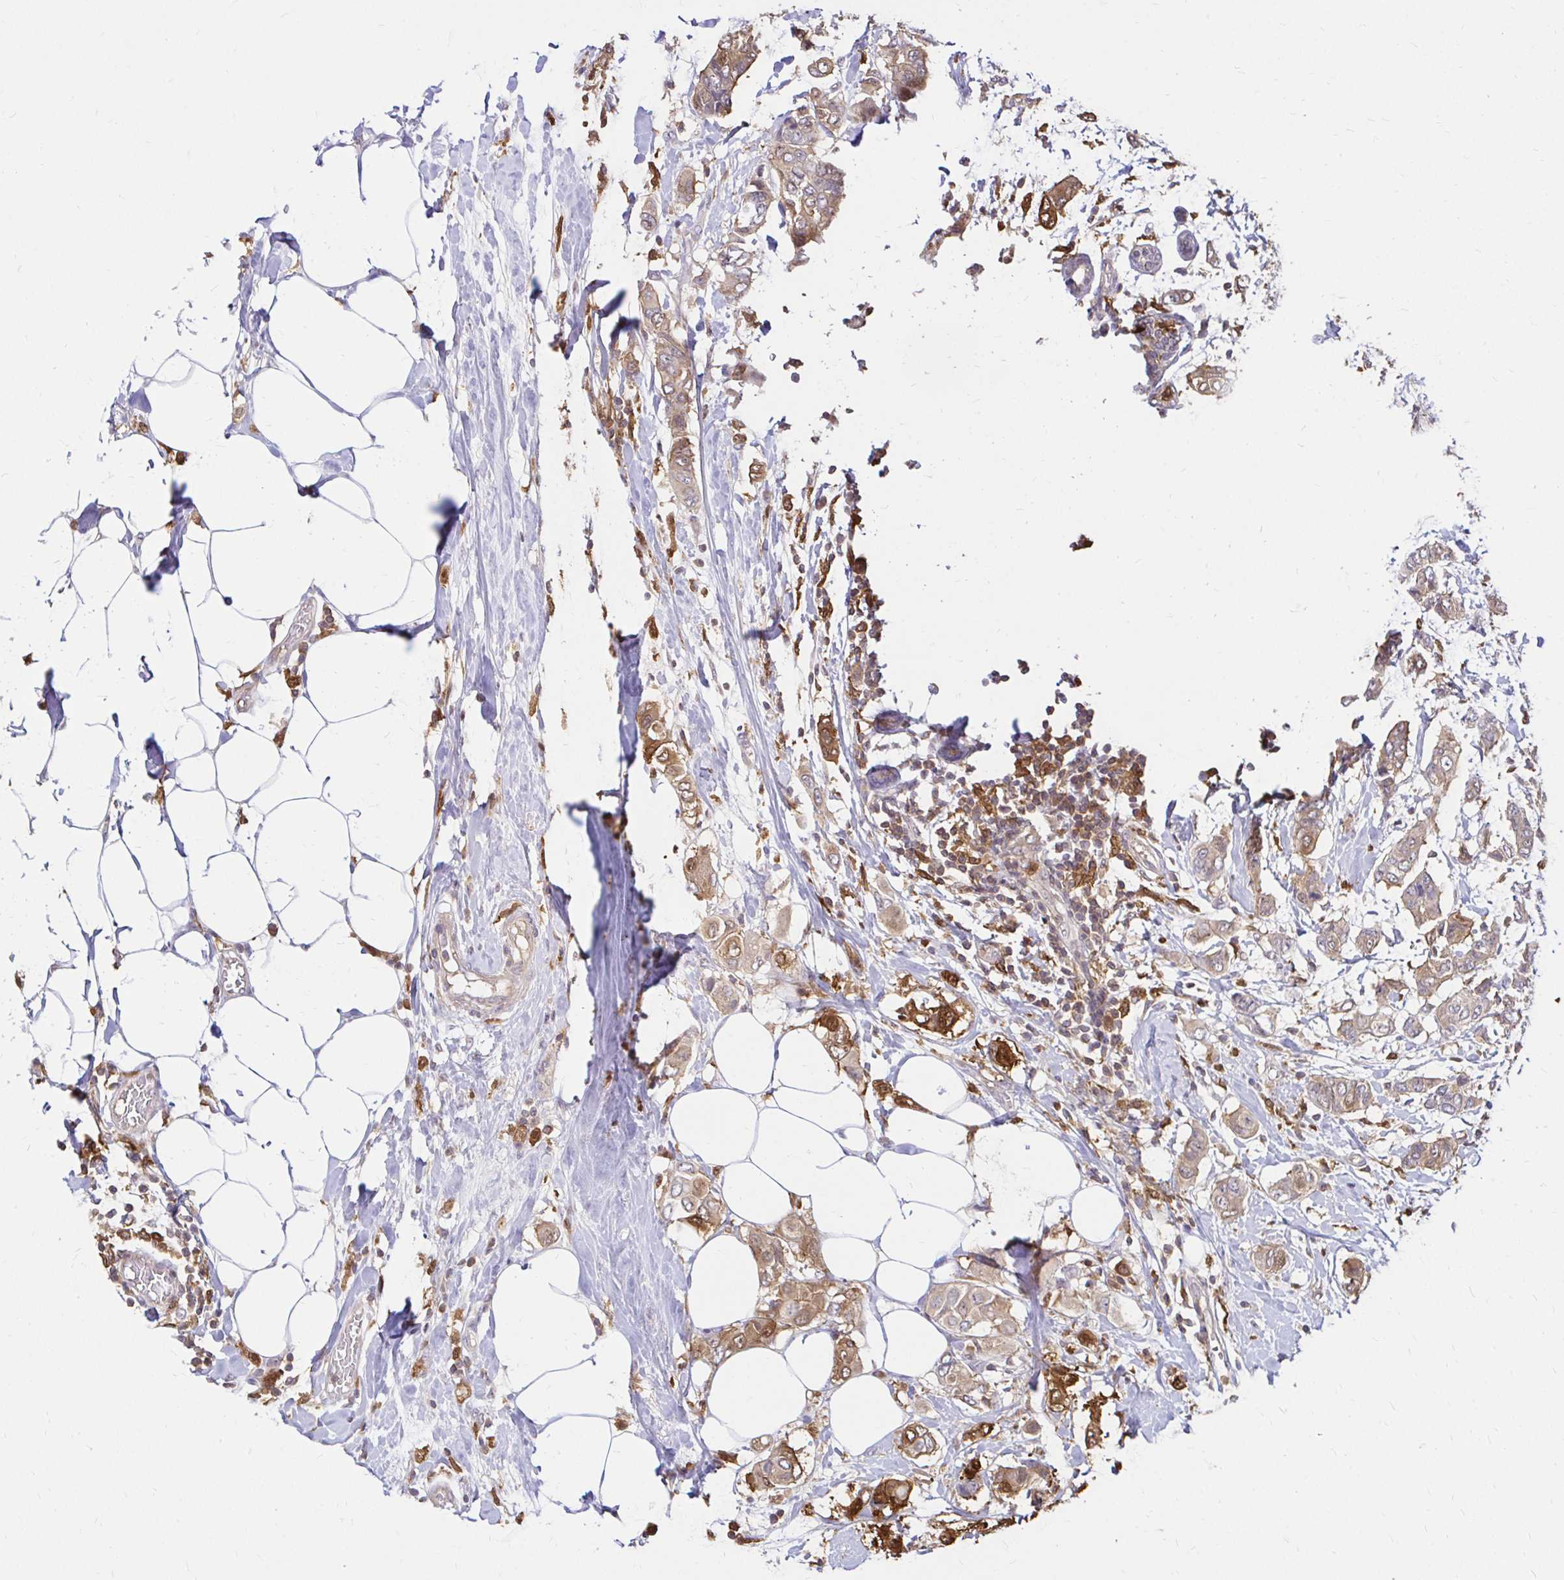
{"staining": {"intensity": "weak", "quantity": ">75%", "location": "cytoplasmic/membranous"}, "tissue": "breast cancer", "cell_type": "Tumor cells", "image_type": "cancer", "snomed": [{"axis": "morphology", "description": "Lobular carcinoma"}, {"axis": "topography", "description": "Breast"}], "caption": "An immunohistochemistry micrograph of neoplastic tissue is shown. Protein staining in brown labels weak cytoplasmic/membranous positivity in breast cancer (lobular carcinoma) within tumor cells. (DAB (3,3'-diaminobenzidine) IHC, brown staining for protein, blue staining for nuclei).", "gene": "PYCARD", "patient": {"sex": "female", "age": 51}}